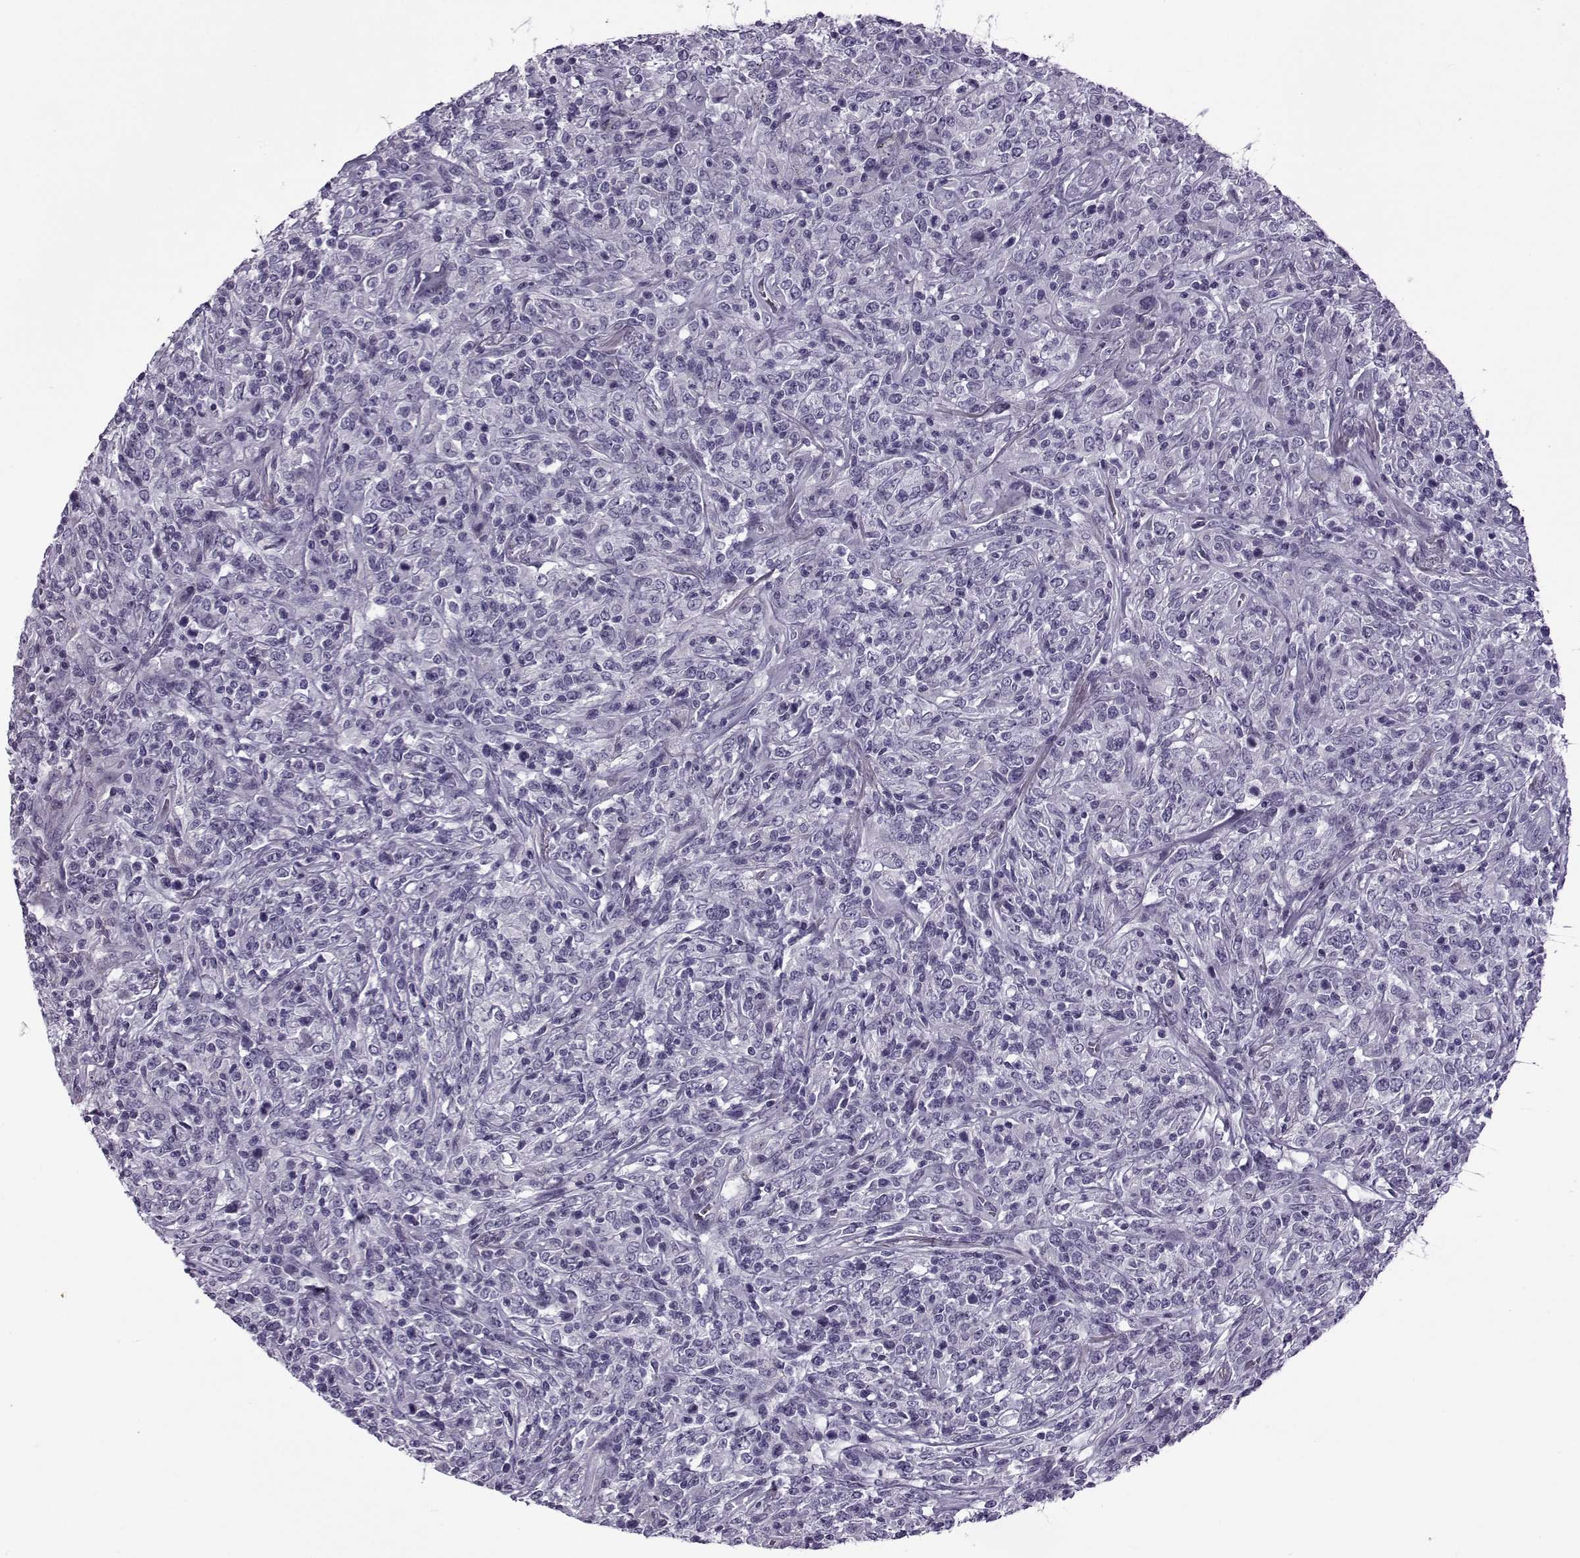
{"staining": {"intensity": "negative", "quantity": "none", "location": "none"}, "tissue": "lymphoma", "cell_type": "Tumor cells", "image_type": "cancer", "snomed": [{"axis": "morphology", "description": "Malignant lymphoma, non-Hodgkin's type, High grade"}, {"axis": "topography", "description": "Lung"}], "caption": "The IHC histopathology image has no significant positivity in tumor cells of lymphoma tissue. (Stains: DAB immunohistochemistry (IHC) with hematoxylin counter stain, Microscopy: brightfield microscopy at high magnification).", "gene": "OIP5", "patient": {"sex": "male", "age": 79}}